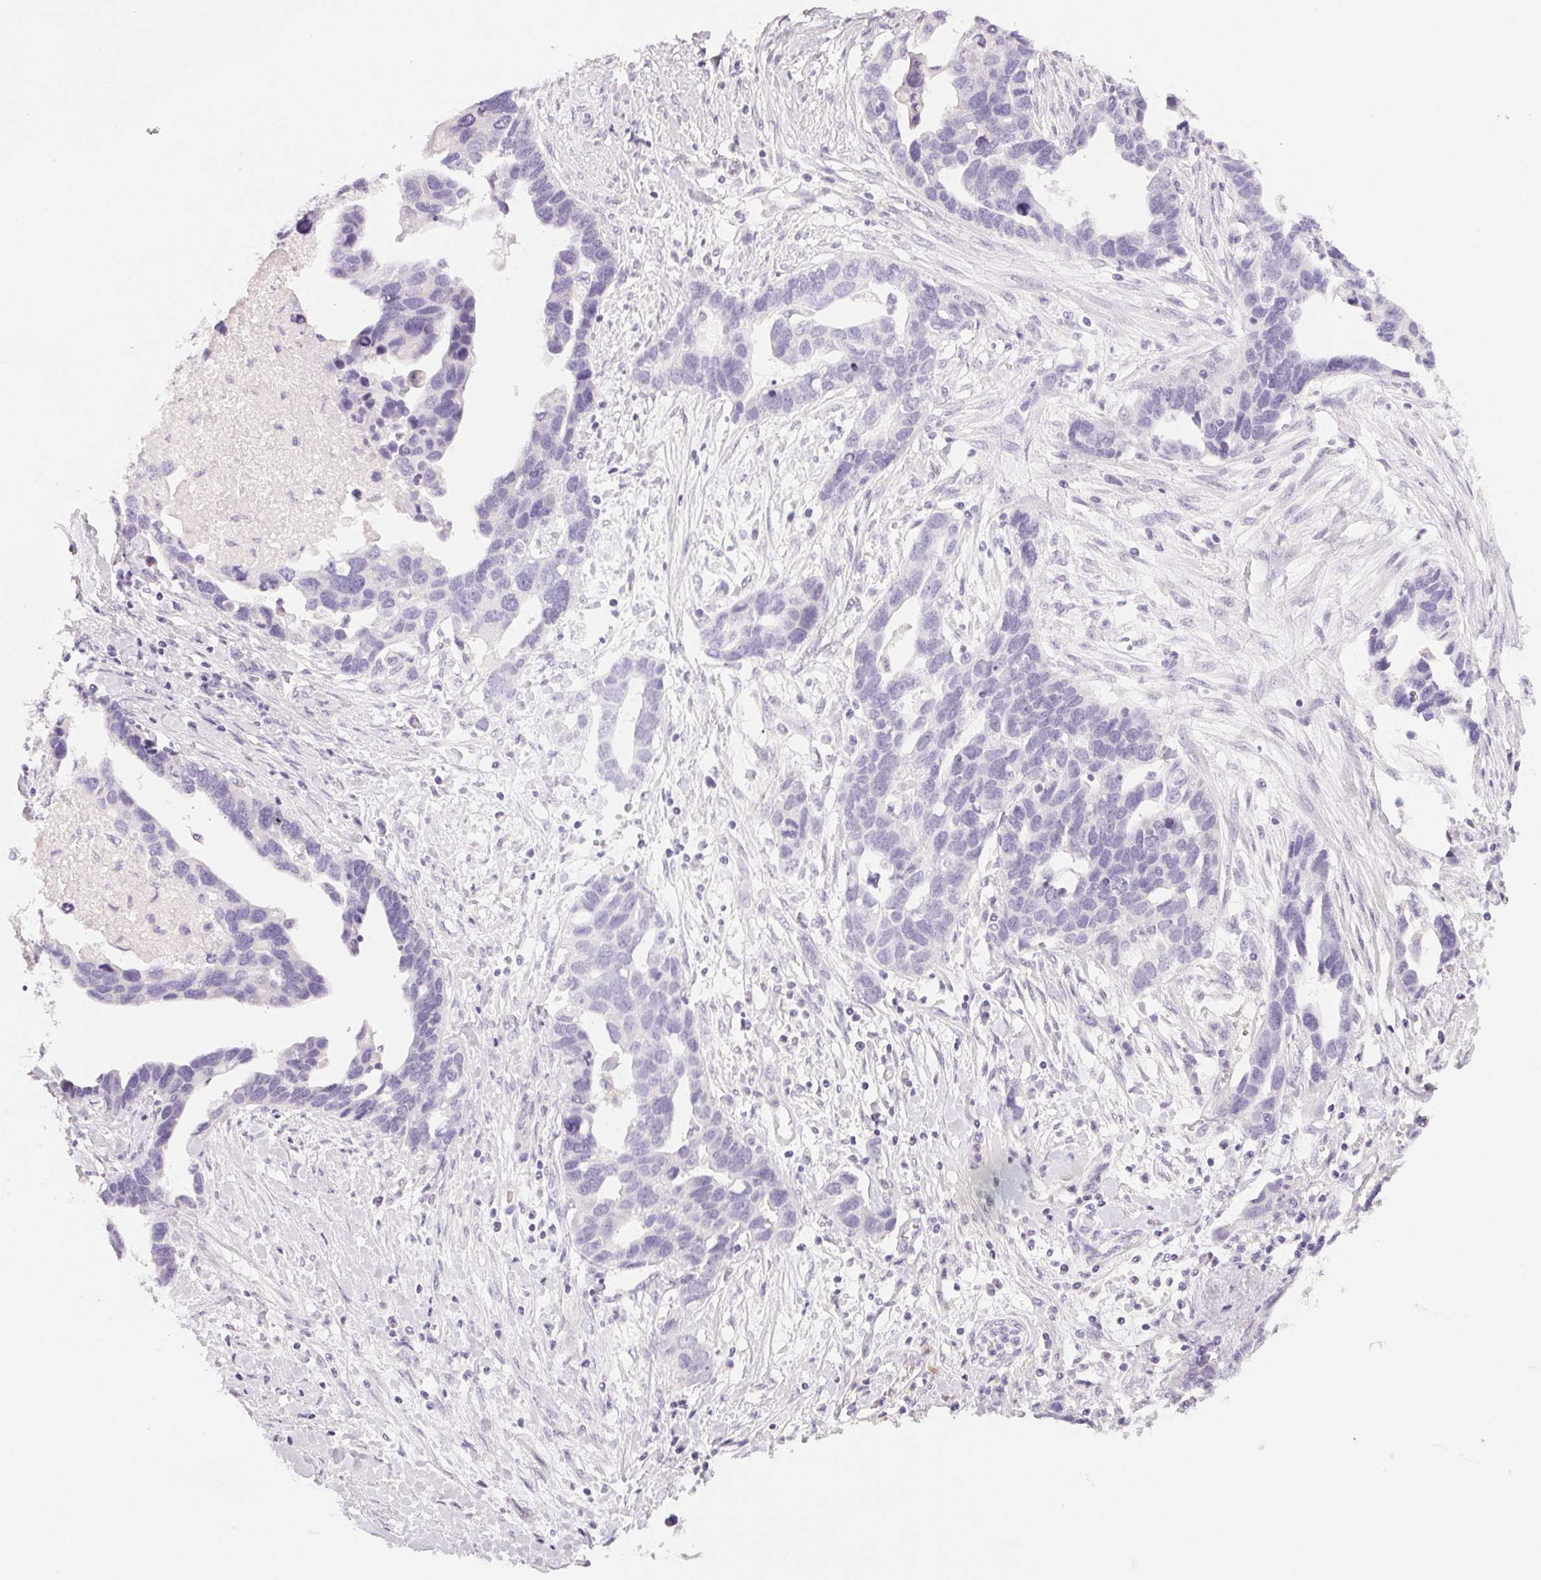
{"staining": {"intensity": "negative", "quantity": "none", "location": "none"}, "tissue": "ovarian cancer", "cell_type": "Tumor cells", "image_type": "cancer", "snomed": [{"axis": "morphology", "description": "Cystadenocarcinoma, serous, NOS"}, {"axis": "topography", "description": "Ovary"}], "caption": "Immunohistochemistry (IHC) of serous cystadenocarcinoma (ovarian) displays no staining in tumor cells.", "gene": "ACP3", "patient": {"sex": "female", "age": 54}}